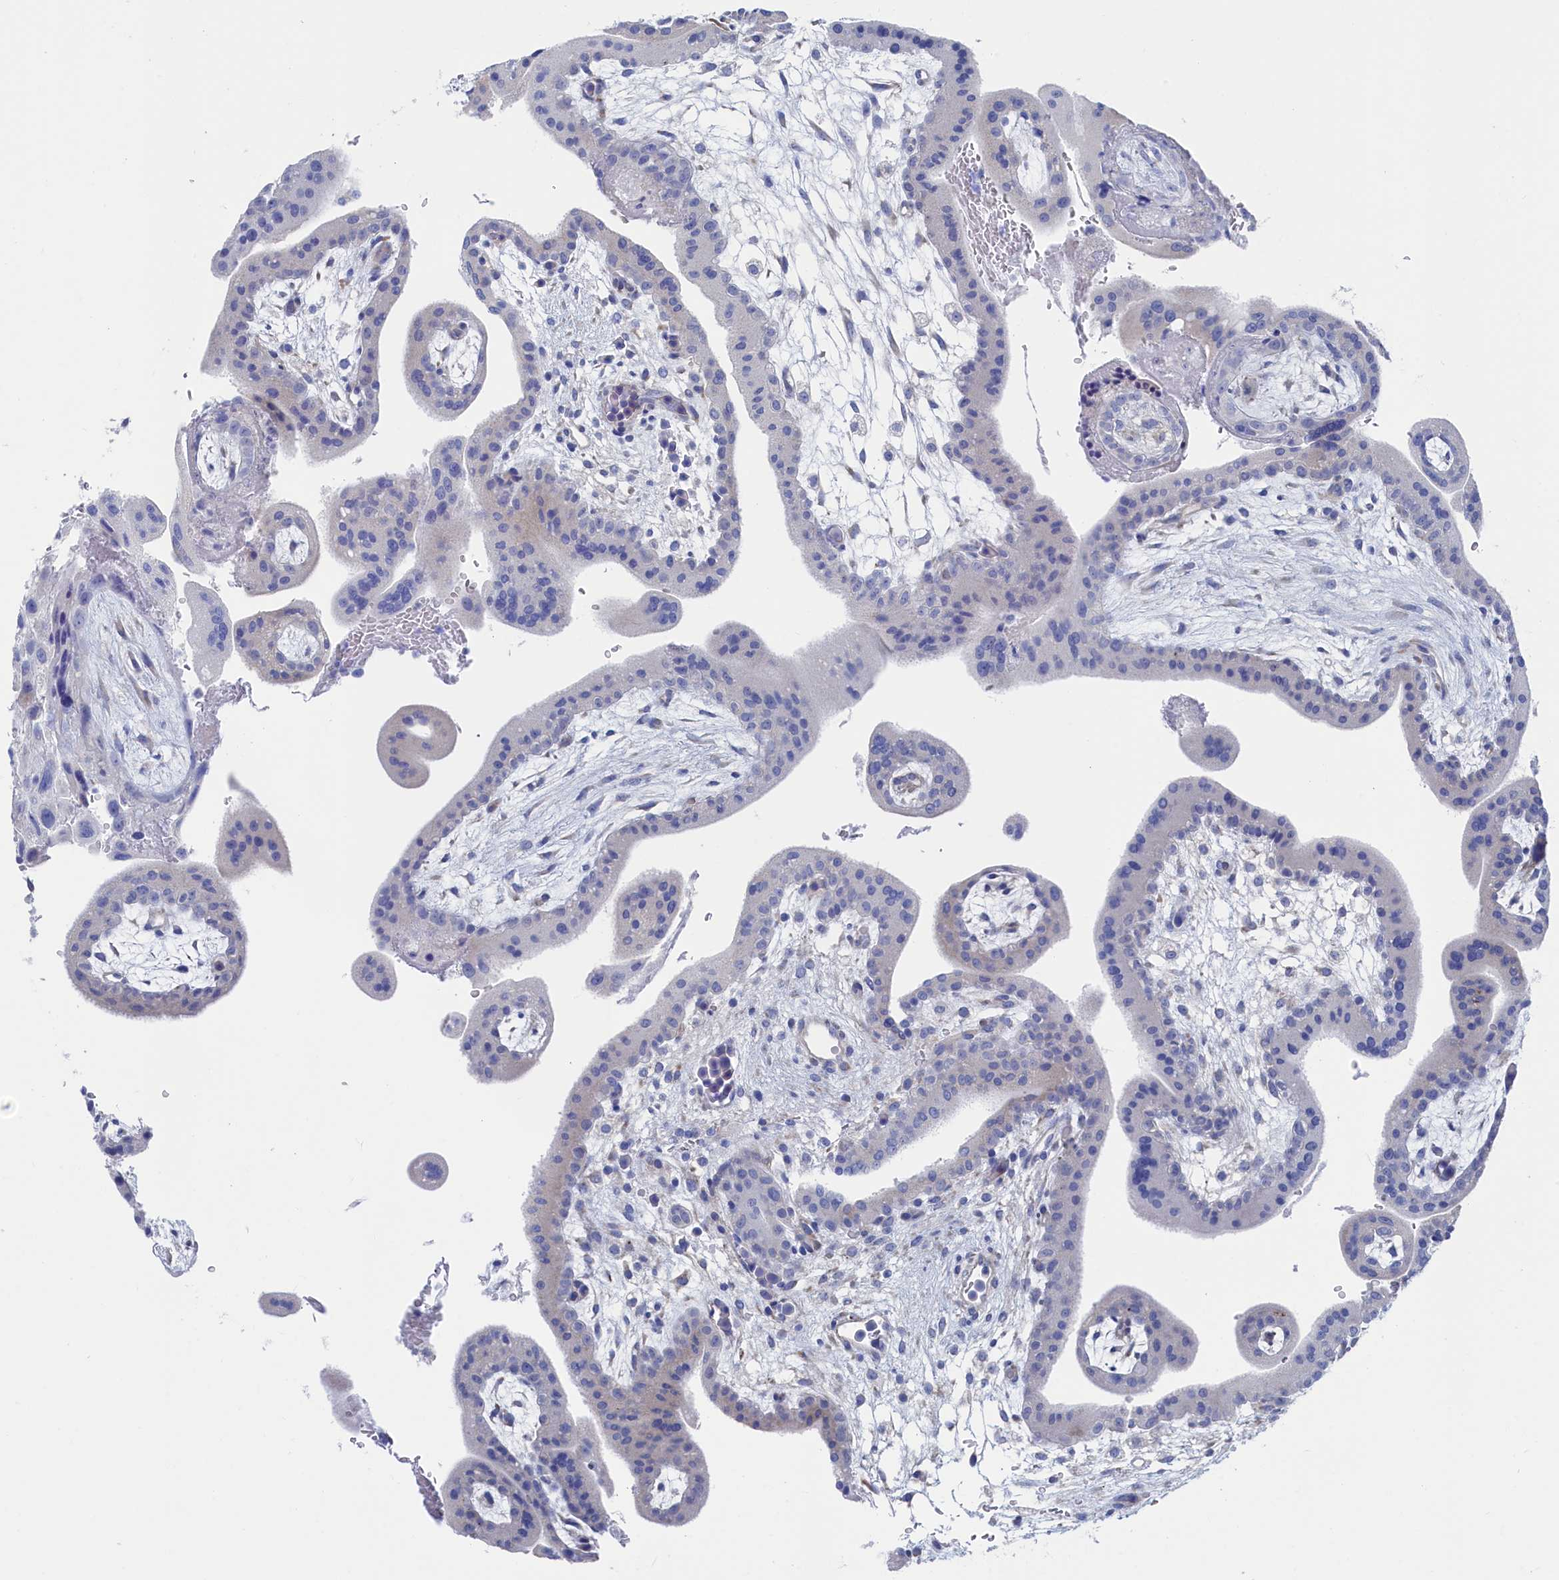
{"staining": {"intensity": "moderate", "quantity": "<25%", "location": "cytoplasmic/membranous"}, "tissue": "placenta", "cell_type": "Trophoblastic cells", "image_type": "normal", "snomed": [{"axis": "morphology", "description": "Normal tissue, NOS"}, {"axis": "topography", "description": "Placenta"}], "caption": "Immunohistochemistry of unremarkable human placenta exhibits low levels of moderate cytoplasmic/membranous positivity in about <25% of trophoblastic cells.", "gene": "TMOD2", "patient": {"sex": "female", "age": 35}}